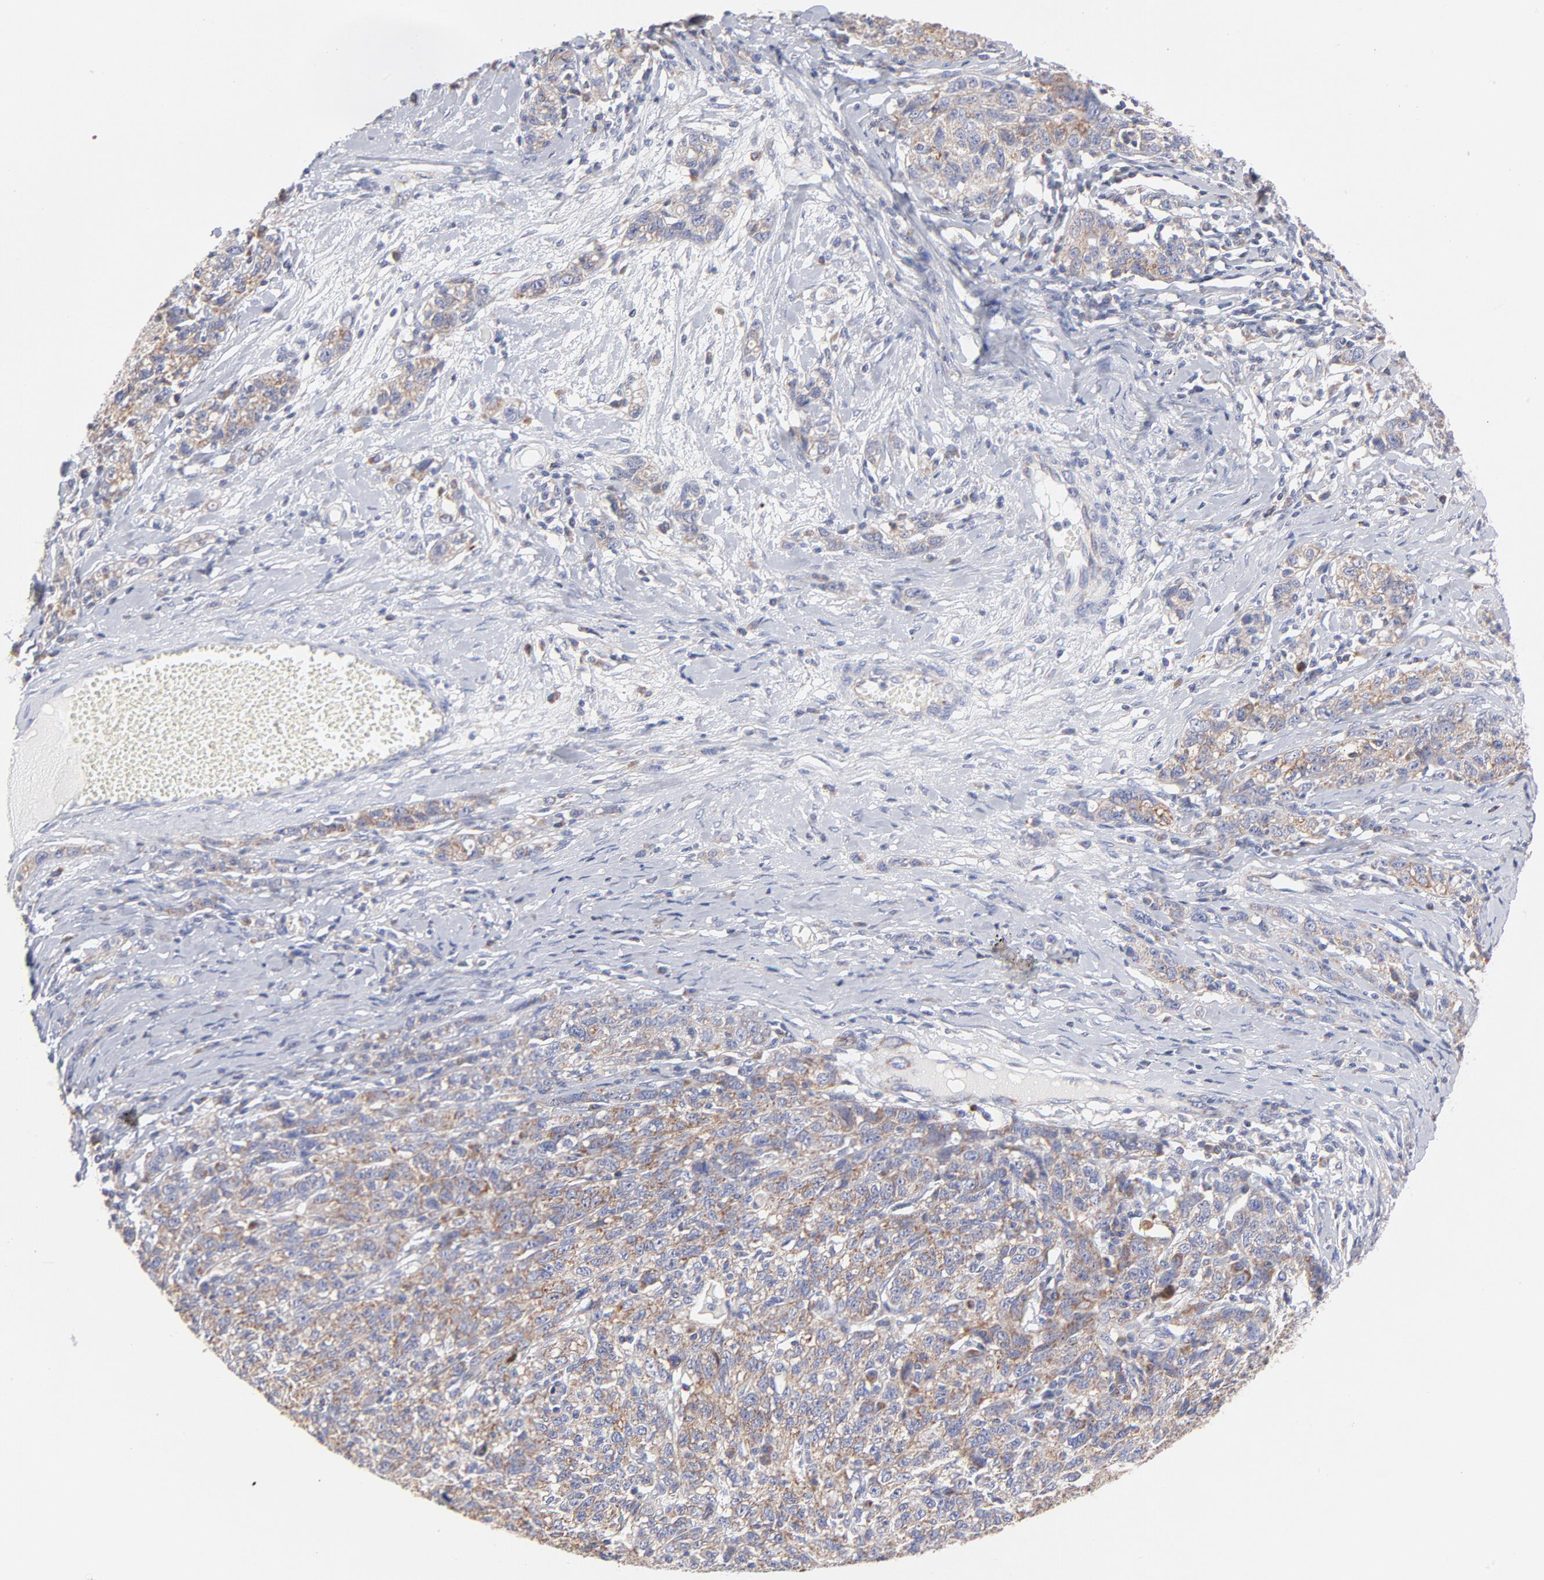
{"staining": {"intensity": "weak", "quantity": ">75%", "location": "cytoplasmic/membranous"}, "tissue": "ovarian cancer", "cell_type": "Tumor cells", "image_type": "cancer", "snomed": [{"axis": "morphology", "description": "Cystadenocarcinoma, serous, NOS"}, {"axis": "topography", "description": "Ovary"}], "caption": "Immunohistochemical staining of human serous cystadenocarcinoma (ovarian) displays low levels of weak cytoplasmic/membranous staining in approximately >75% of tumor cells.", "gene": "TIMM8A", "patient": {"sex": "female", "age": 71}}